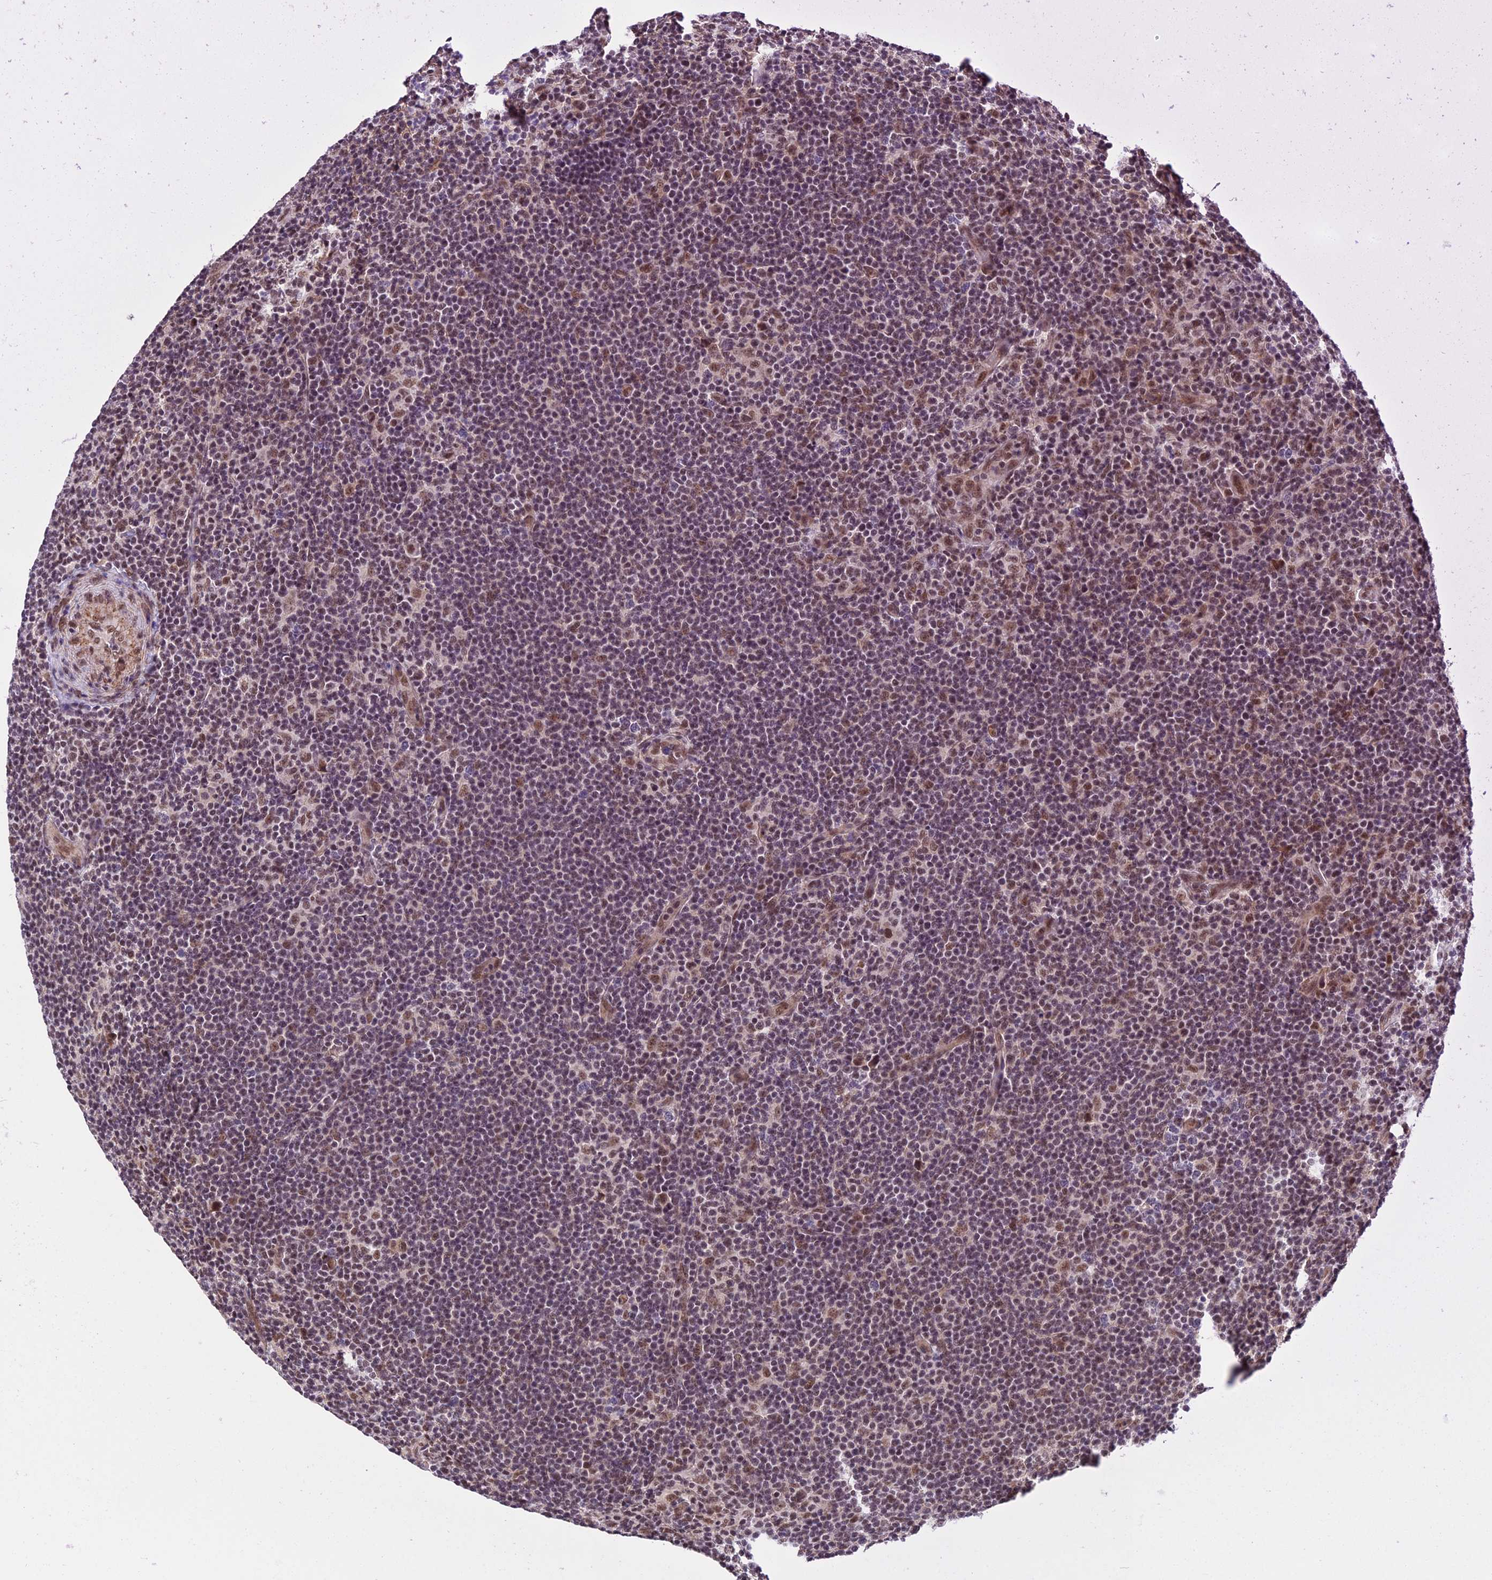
{"staining": {"intensity": "moderate", "quantity": ">75%", "location": "nuclear"}, "tissue": "lymphoma", "cell_type": "Tumor cells", "image_type": "cancer", "snomed": [{"axis": "morphology", "description": "Hodgkin's disease, NOS"}, {"axis": "topography", "description": "Lymph node"}], "caption": "Brown immunohistochemical staining in Hodgkin's disease reveals moderate nuclear expression in approximately >75% of tumor cells. Using DAB (3,3'-diaminobenzidine) (brown) and hematoxylin (blue) stains, captured at high magnification using brightfield microscopy.", "gene": "RBM42", "patient": {"sex": "female", "age": 57}}